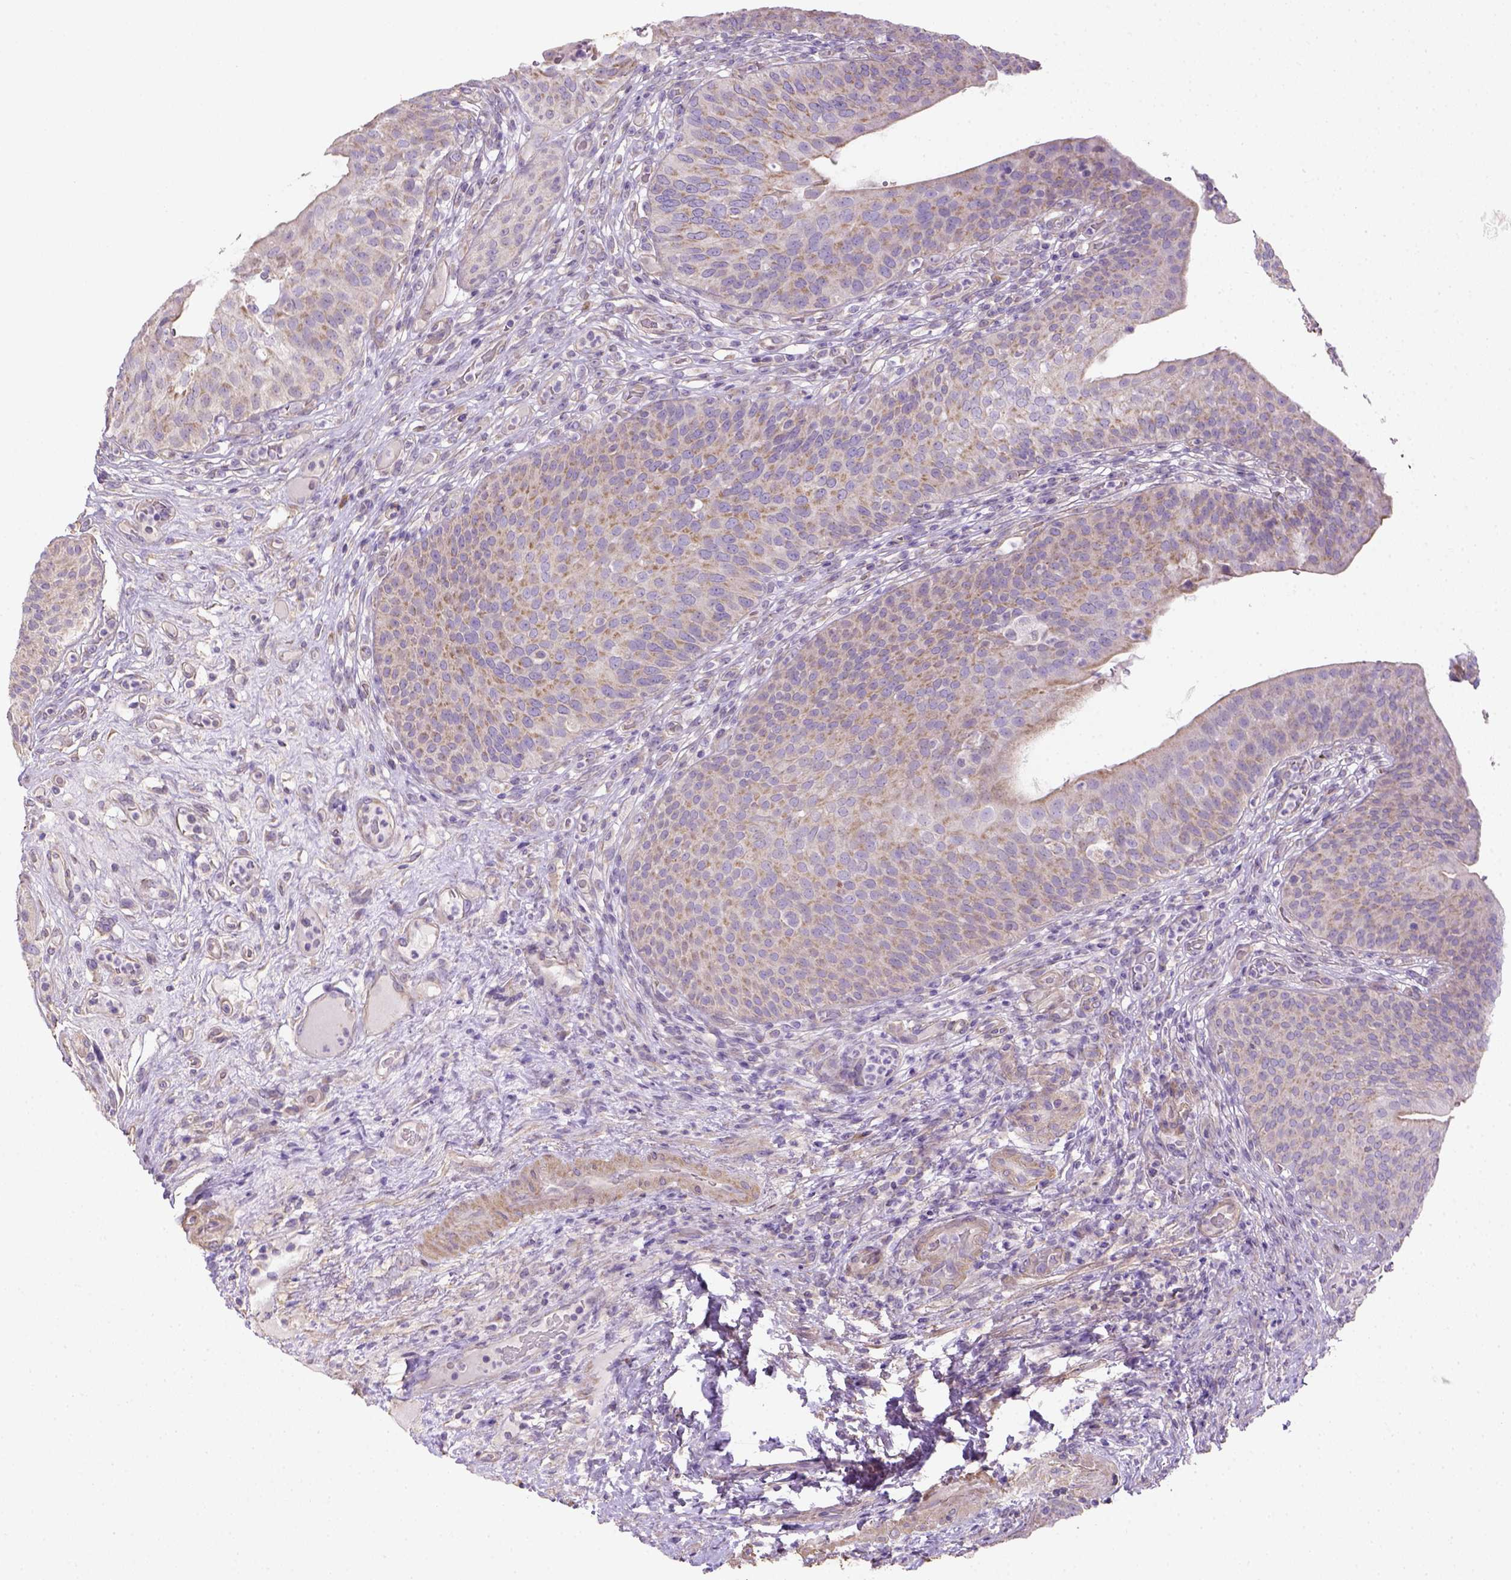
{"staining": {"intensity": "weak", "quantity": "25%-75%", "location": "cytoplasmic/membranous"}, "tissue": "urinary bladder", "cell_type": "Urothelial cells", "image_type": "normal", "snomed": [{"axis": "morphology", "description": "Normal tissue, NOS"}, {"axis": "topography", "description": "Urinary bladder"}, {"axis": "topography", "description": "Peripheral nerve tissue"}], "caption": "DAB immunohistochemical staining of unremarkable human urinary bladder displays weak cytoplasmic/membranous protein positivity in approximately 25%-75% of urothelial cells.", "gene": "HTRA1", "patient": {"sex": "male", "age": 66}}